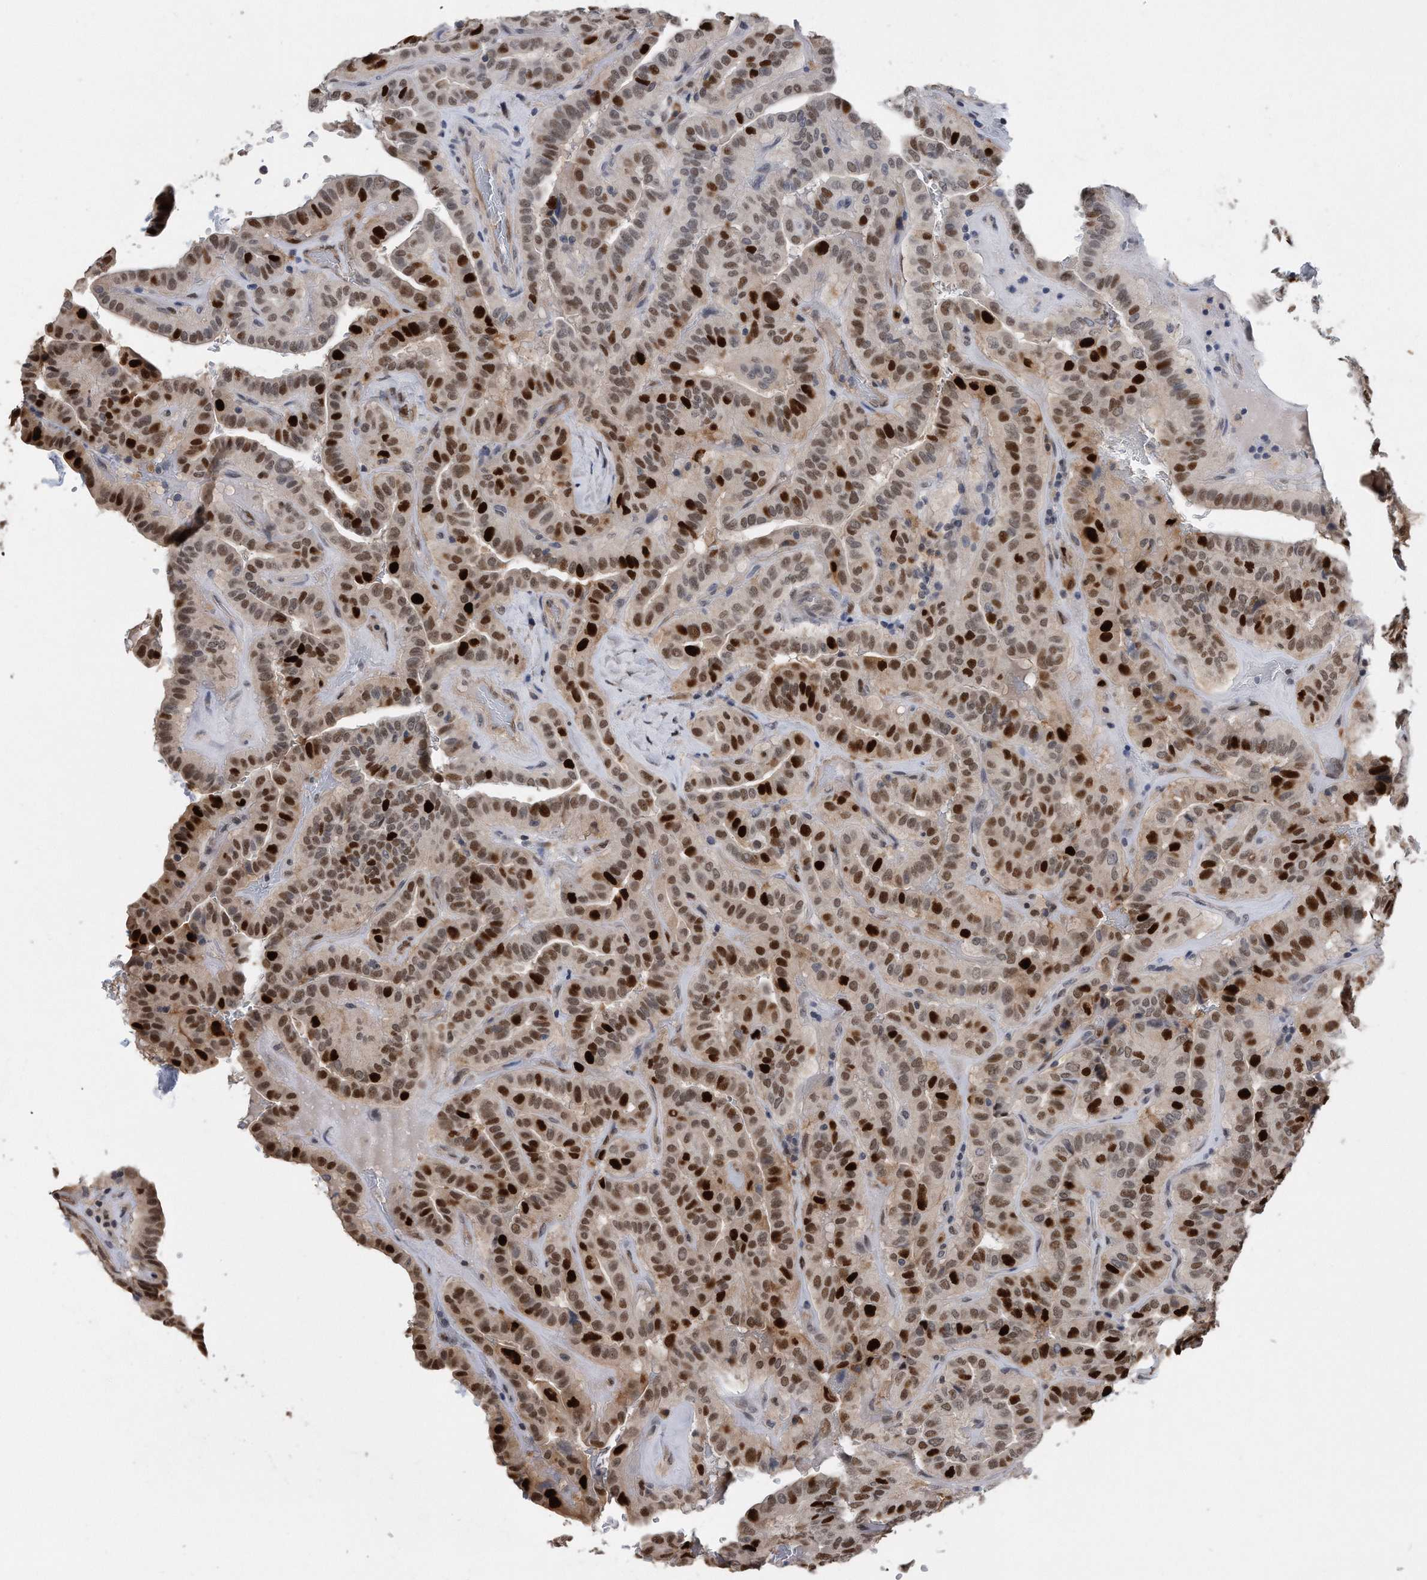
{"staining": {"intensity": "strong", "quantity": "25%-75%", "location": "nuclear"}, "tissue": "thyroid cancer", "cell_type": "Tumor cells", "image_type": "cancer", "snomed": [{"axis": "morphology", "description": "Papillary adenocarcinoma, NOS"}, {"axis": "topography", "description": "Thyroid gland"}], "caption": "High-magnification brightfield microscopy of thyroid papillary adenocarcinoma stained with DAB (brown) and counterstained with hematoxylin (blue). tumor cells exhibit strong nuclear positivity is identified in about25%-75% of cells.", "gene": "PCNA", "patient": {"sex": "male", "age": 77}}